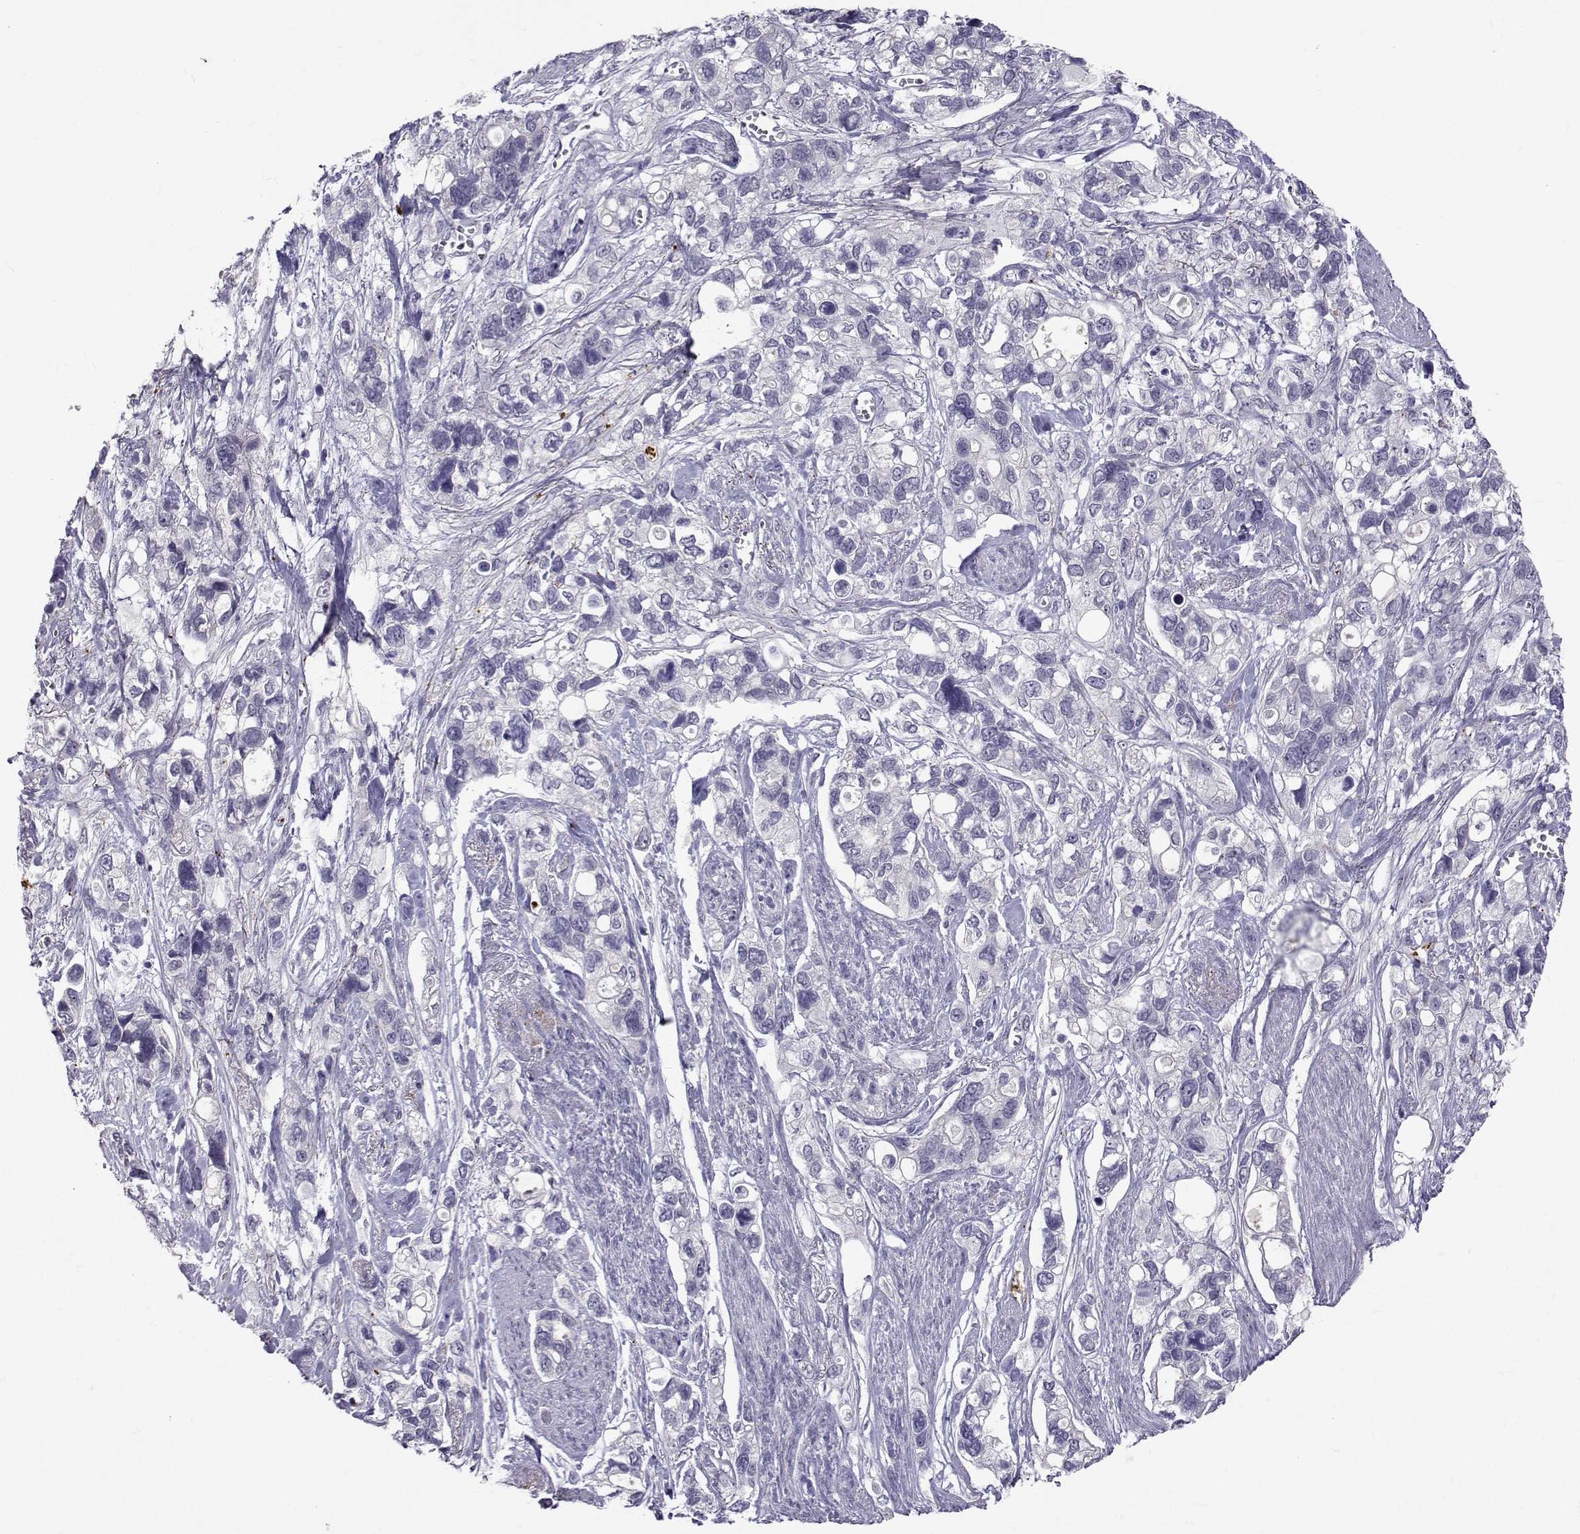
{"staining": {"intensity": "negative", "quantity": "none", "location": "none"}, "tissue": "stomach cancer", "cell_type": "Tumor cells", "image_type": "cancer", "snomed": [{"axis": "morphology", "description": "Adenocarcinoma, NOS"}, {"axis": "topography", "description": "Stomach, upper"}], "caption": "A high-resolution photomicrograph shows immunohistochemistry (IHC) staining of stomach adenocarcinoma, which exhibits no significant expression in tumor cells.", "gene": "SLC6A3", "patient": {"sex": "female", "age": 81}}